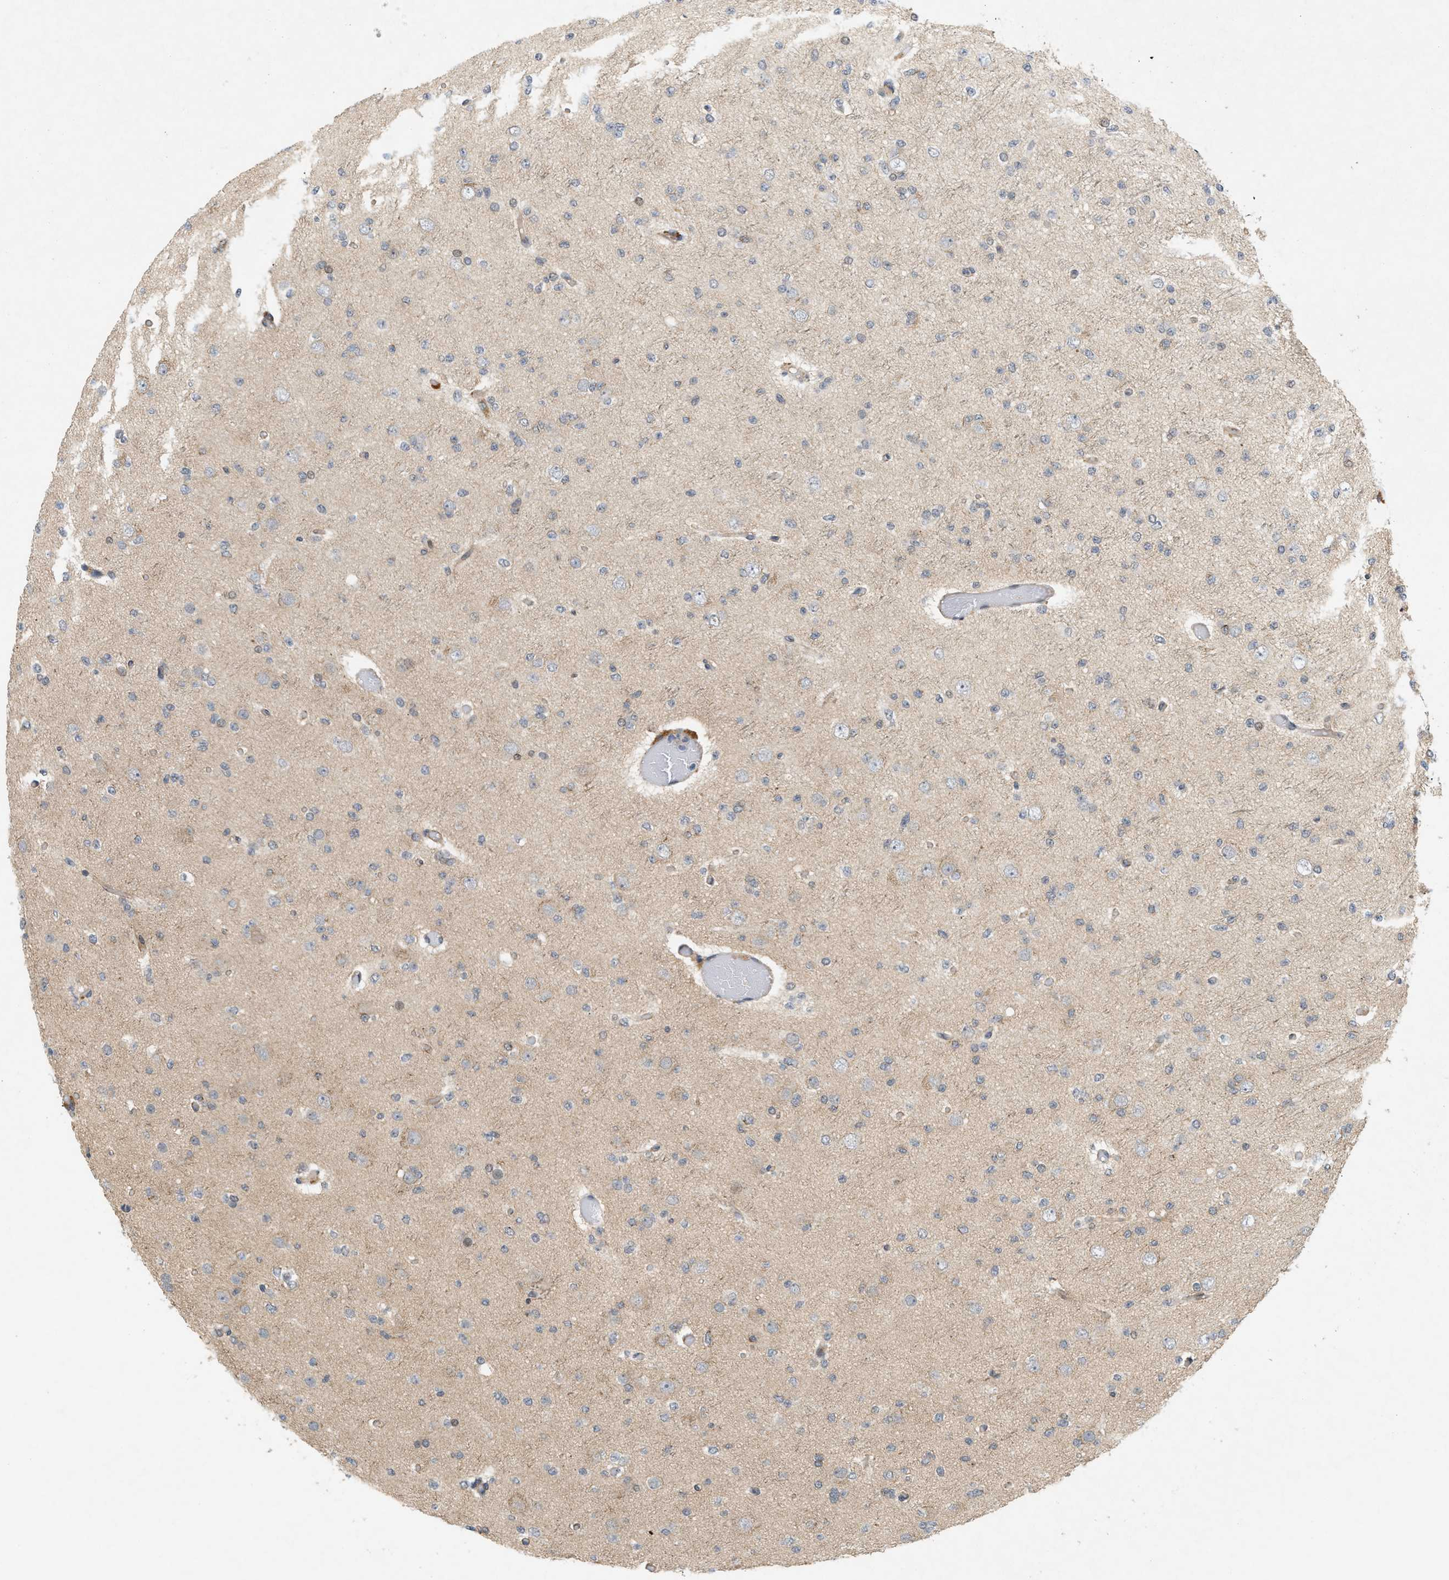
{"staining": {"intensity": "negative", "quantity": "none", "location": "none"}, "tissue": "glioma", "cell_type": "Tumor cells", "image_type": "cancer", "snomed": [{"axis": "morphology", "description": "Glioma, malignant, Low grade"}, {"axis": "topography", "description": "Brain"}], "caption": "An immunohistochemistry image of glioma is shown. There is no staining in tumor cells of glioma.", "gene": "MFSD6", "patient": {"sex": "female", "age": 22}}